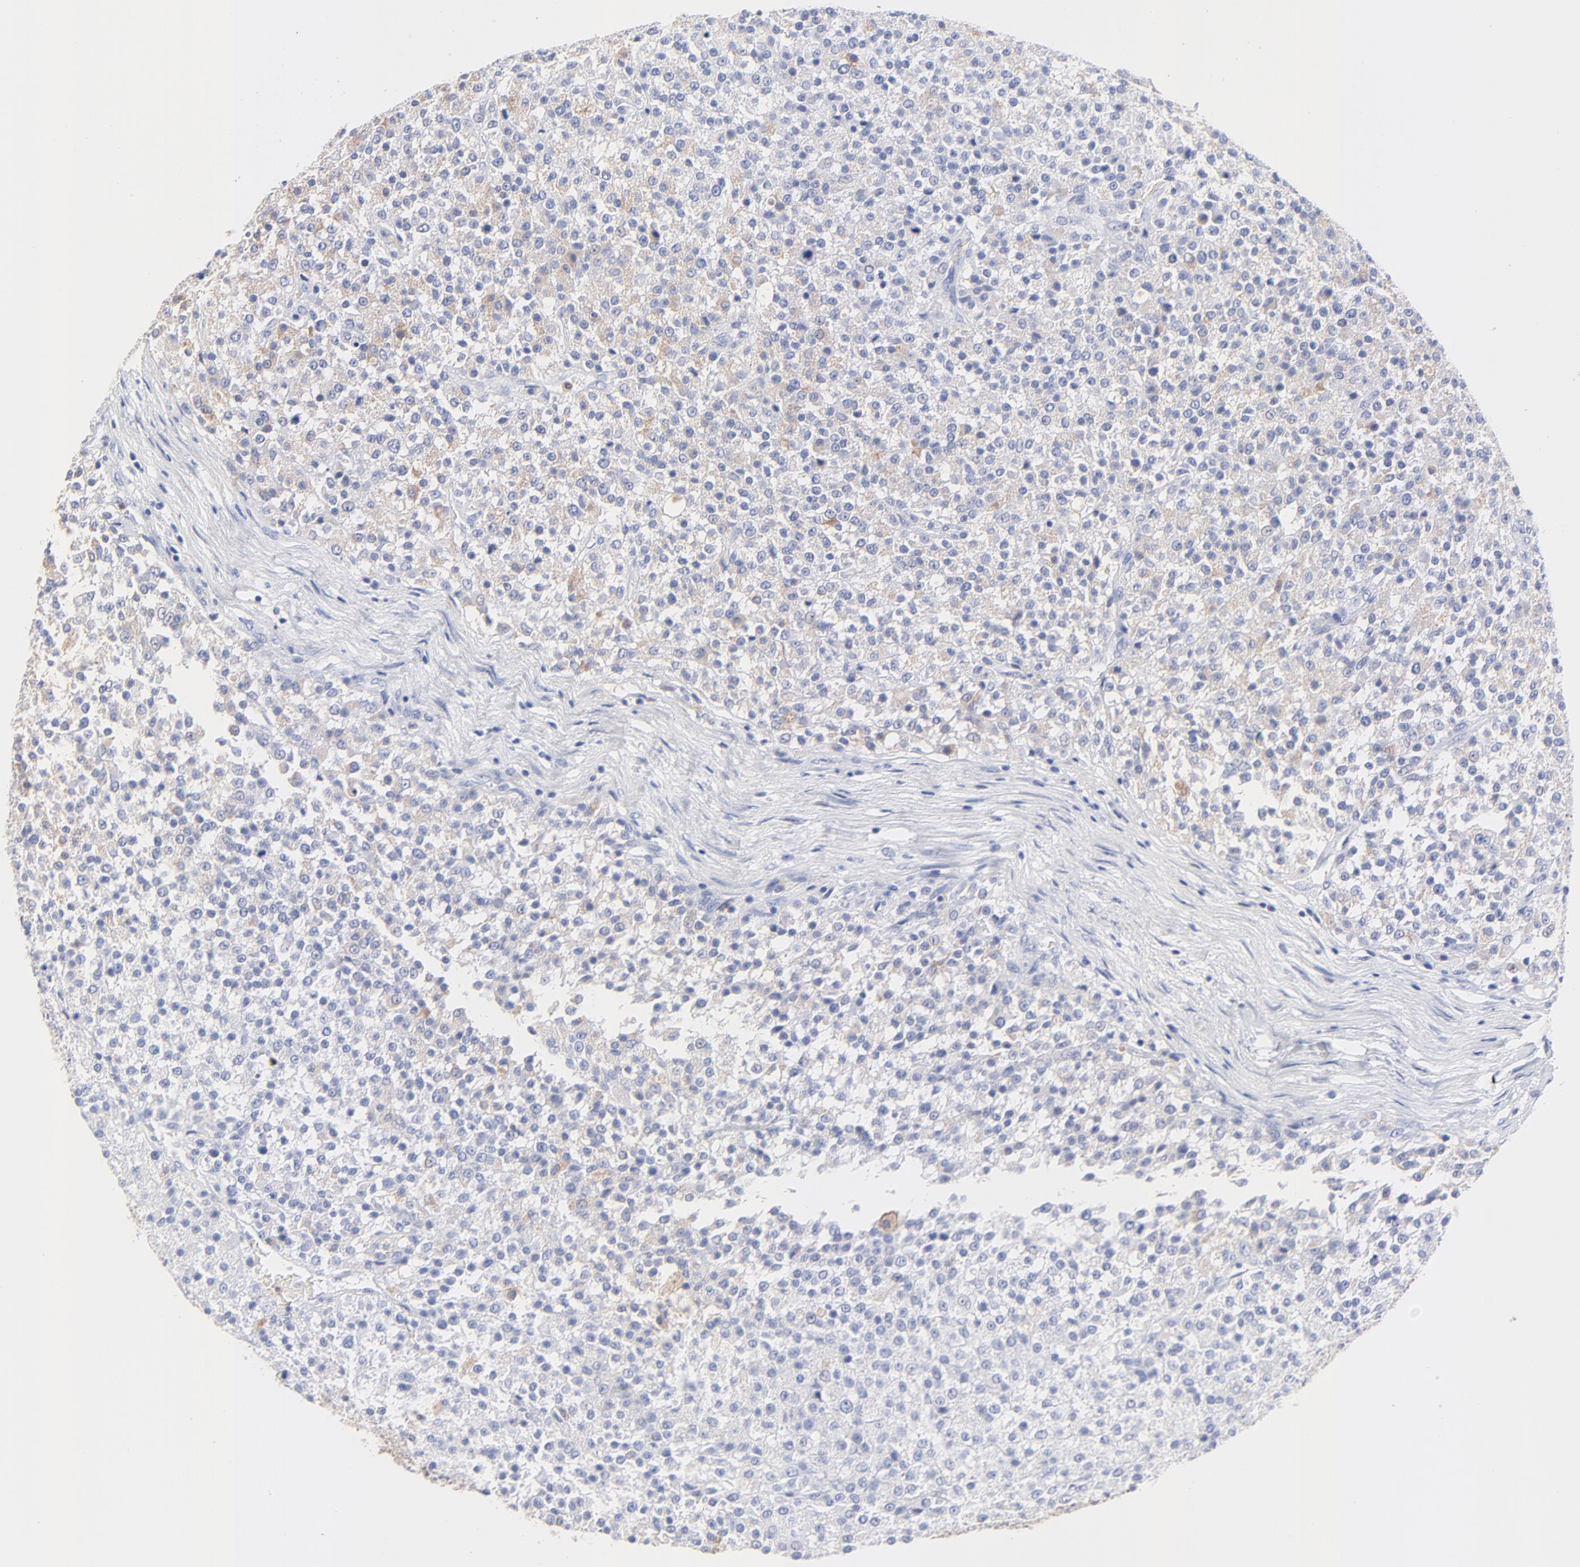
{"staining": {"intensity": "weak", "quantity": "<25%", "location": "cytoplasmic/membranous"}, "tissue": "testis cancer", "cell_type": "Tumor cells", "image_type": "cancer", "snomed": [{"axis": "morphology", "description": "Seminoma, NOS"}, {"axis": "topography", "description": "Testis"}], "caption": "IHC micrograph of neoplastic tissue: human testis cancer stained with DAB shows no significant protein positivity in tumor cells.", "gene": "SMARCA1", "patient": {"sex": "male", "age": 59}}